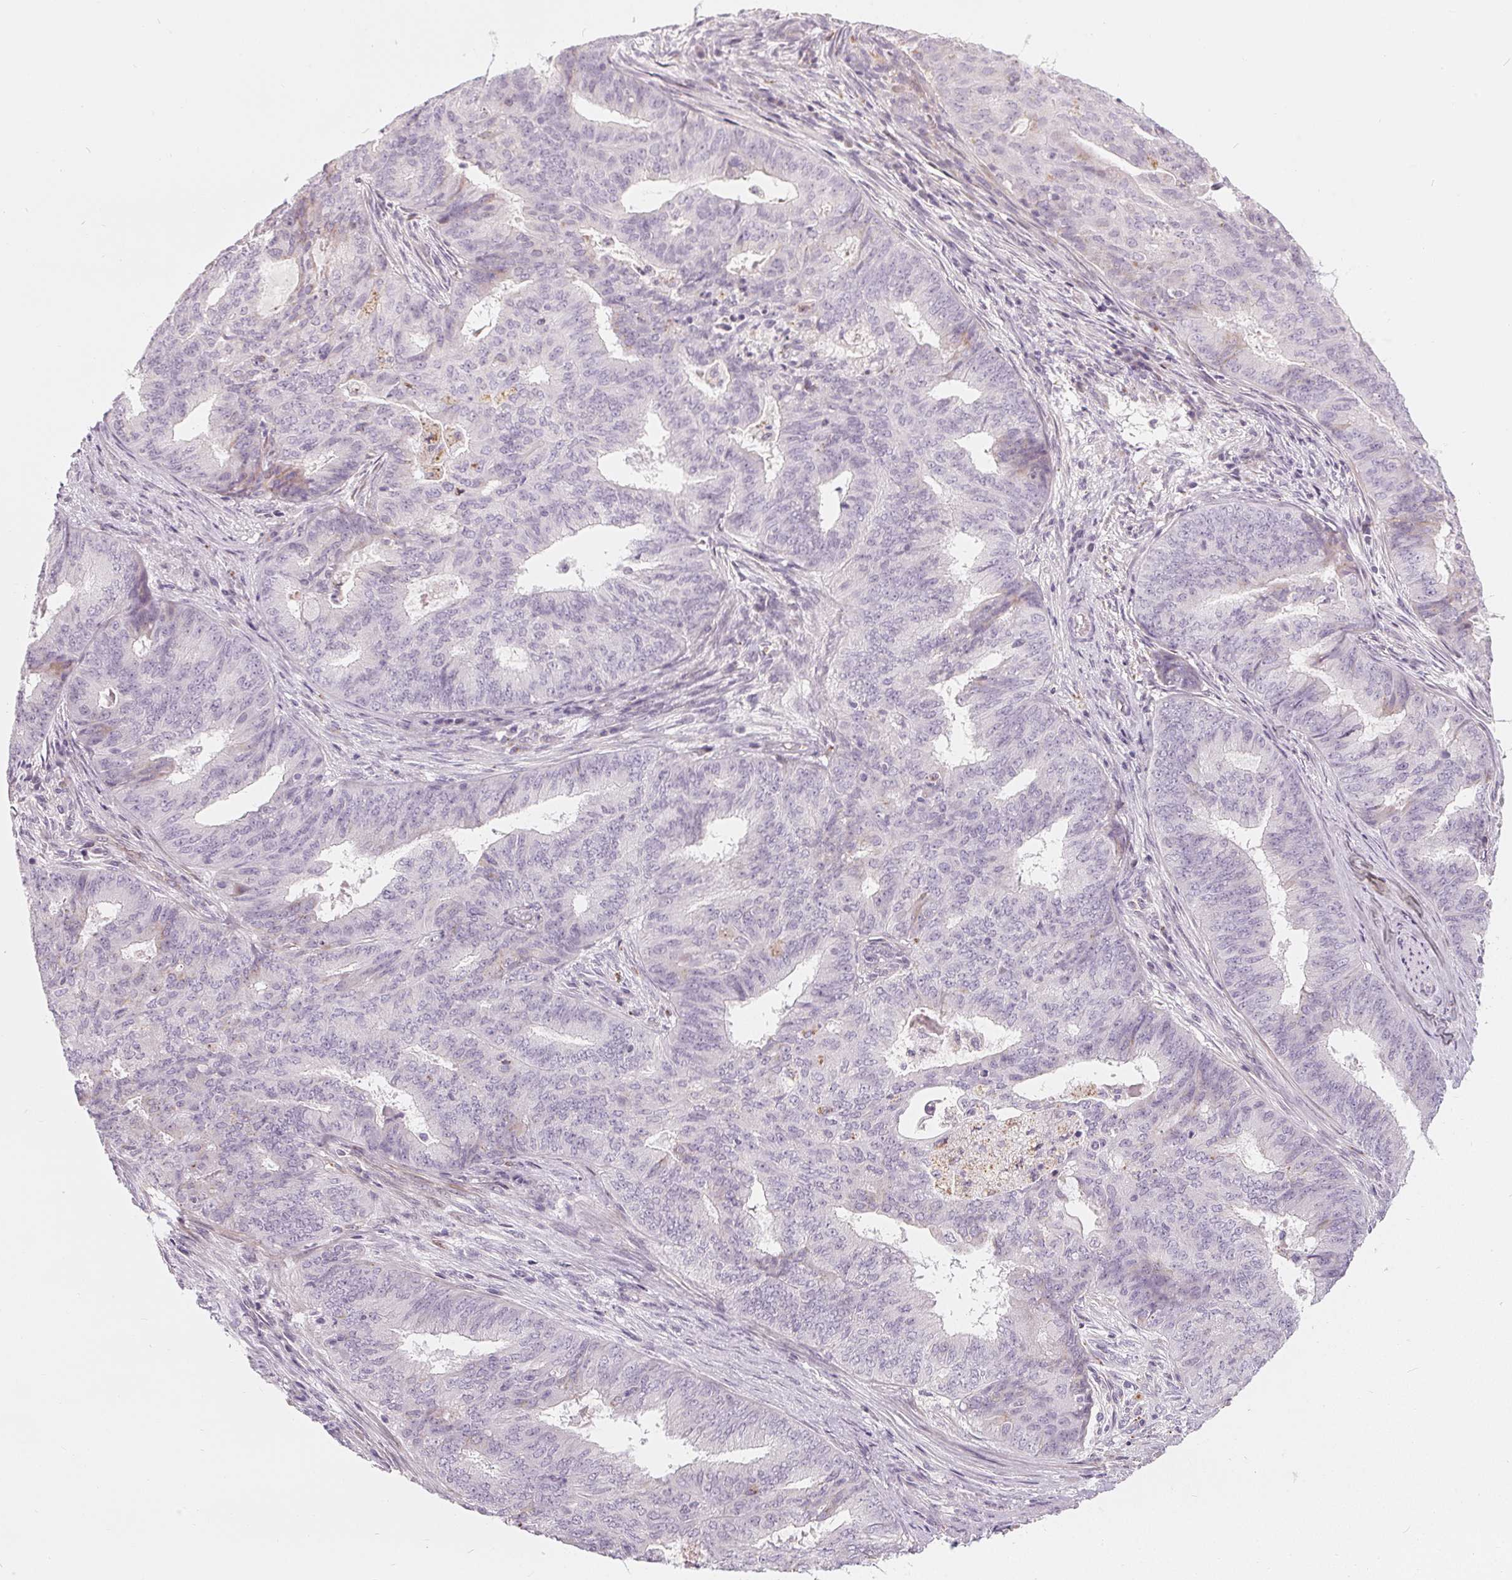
{"staining": {"intensity": "negative", "quantity": "none", "location": "none"}, "tissue": "endometrial cancer", "cell_type": "Tumor cells", "image_type": "cancer", "snomed": [{"axis": "morphology", "description": "Adenocarcinoma, NOS"}, {"axis": "topography", "description": "Endometrium"}], "caption": "Protein analysis of endometrial cancer reveals no significant positivity in tumor cells. (Brightfield microscopy of DAB IHC at high magnification).", "gene": "HOPX", "patient": {"sex": "female", "age": 62}}